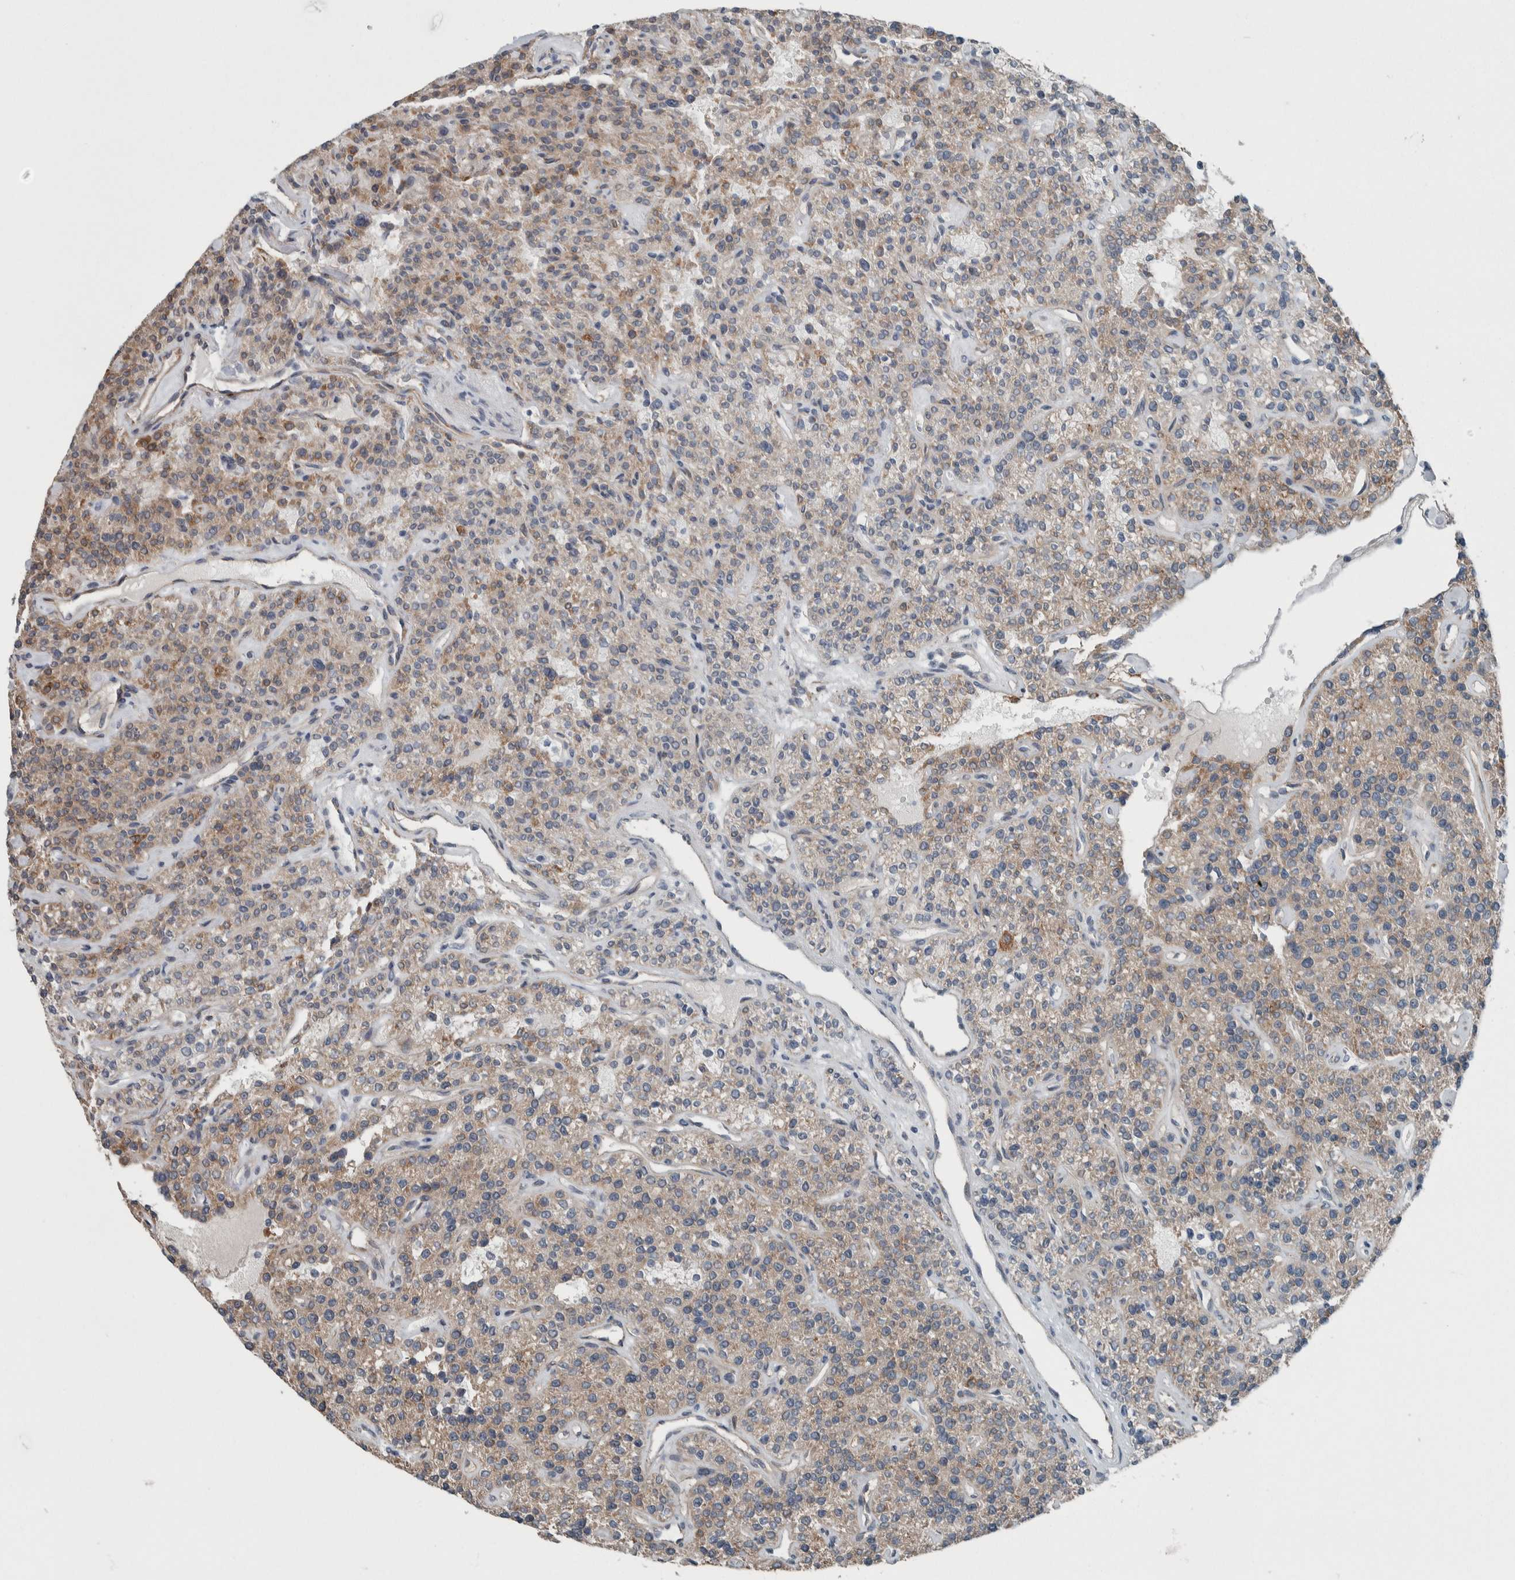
{"staining": {"intensity": "weak", "quantity": "<25%", "location": "cytoplasmic/membranous"}, "tissue": "parathyroid gland", "cell_type": "Glandular cells", "image_type": "normal", "snomed": [{"axis": "morphology", "description": "Normal tissue, NOS"}, {"axis": "topography", "description": "Parathyroid gland"}], "caption": "High magnification brightfield microscopy of normal parathyroid gland stained with DAB (brown) and counterstained with hematoxylin (blue): glandular cells show no significant positivity.", "gene": "USP25", "patient": {"sex": "male", "age": 46}}